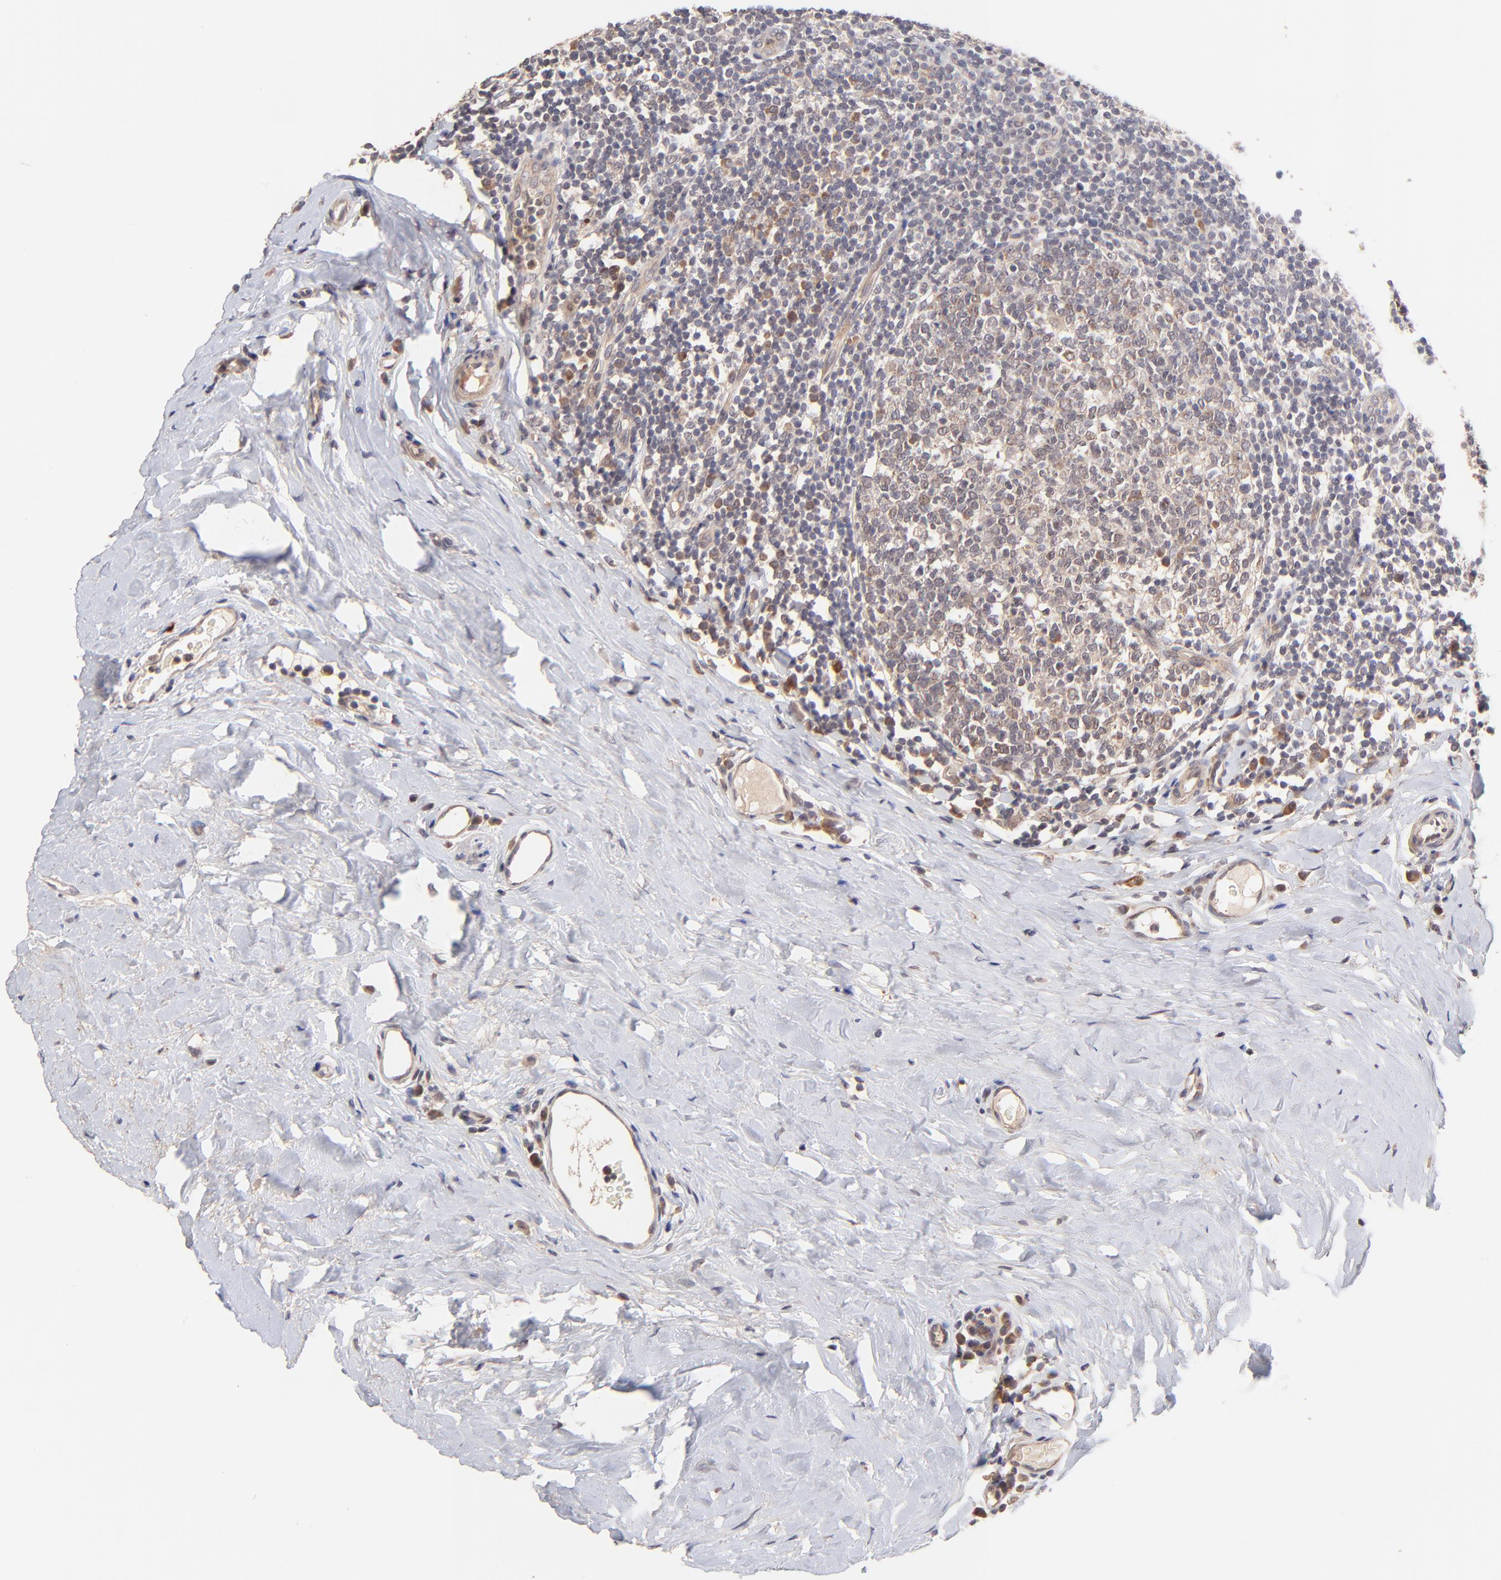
{"staining": {"intensity": "moderate", "quantity": "<25%", "location": "cytoplasmic/membranous"}, "tissue": "tonsil", "cell_type": "Germinal center cells", "image_type": "normal", "snomed": [{"axis": "morphology", "description": "Normal tissue, NOS"}, {"axis": "topography", "description": "Tonsil"}], "caption": "Brown immunohistochemical staining in benign human tonsil demonstrates moderate cytoplasmic/membranous positivity in about <25% of germinal center cells. The protein is shown in brown color, while the nuclei are stained blue.", "gene": "BAIAP2L2", "patient": {"sex": "male", "age": 31}}